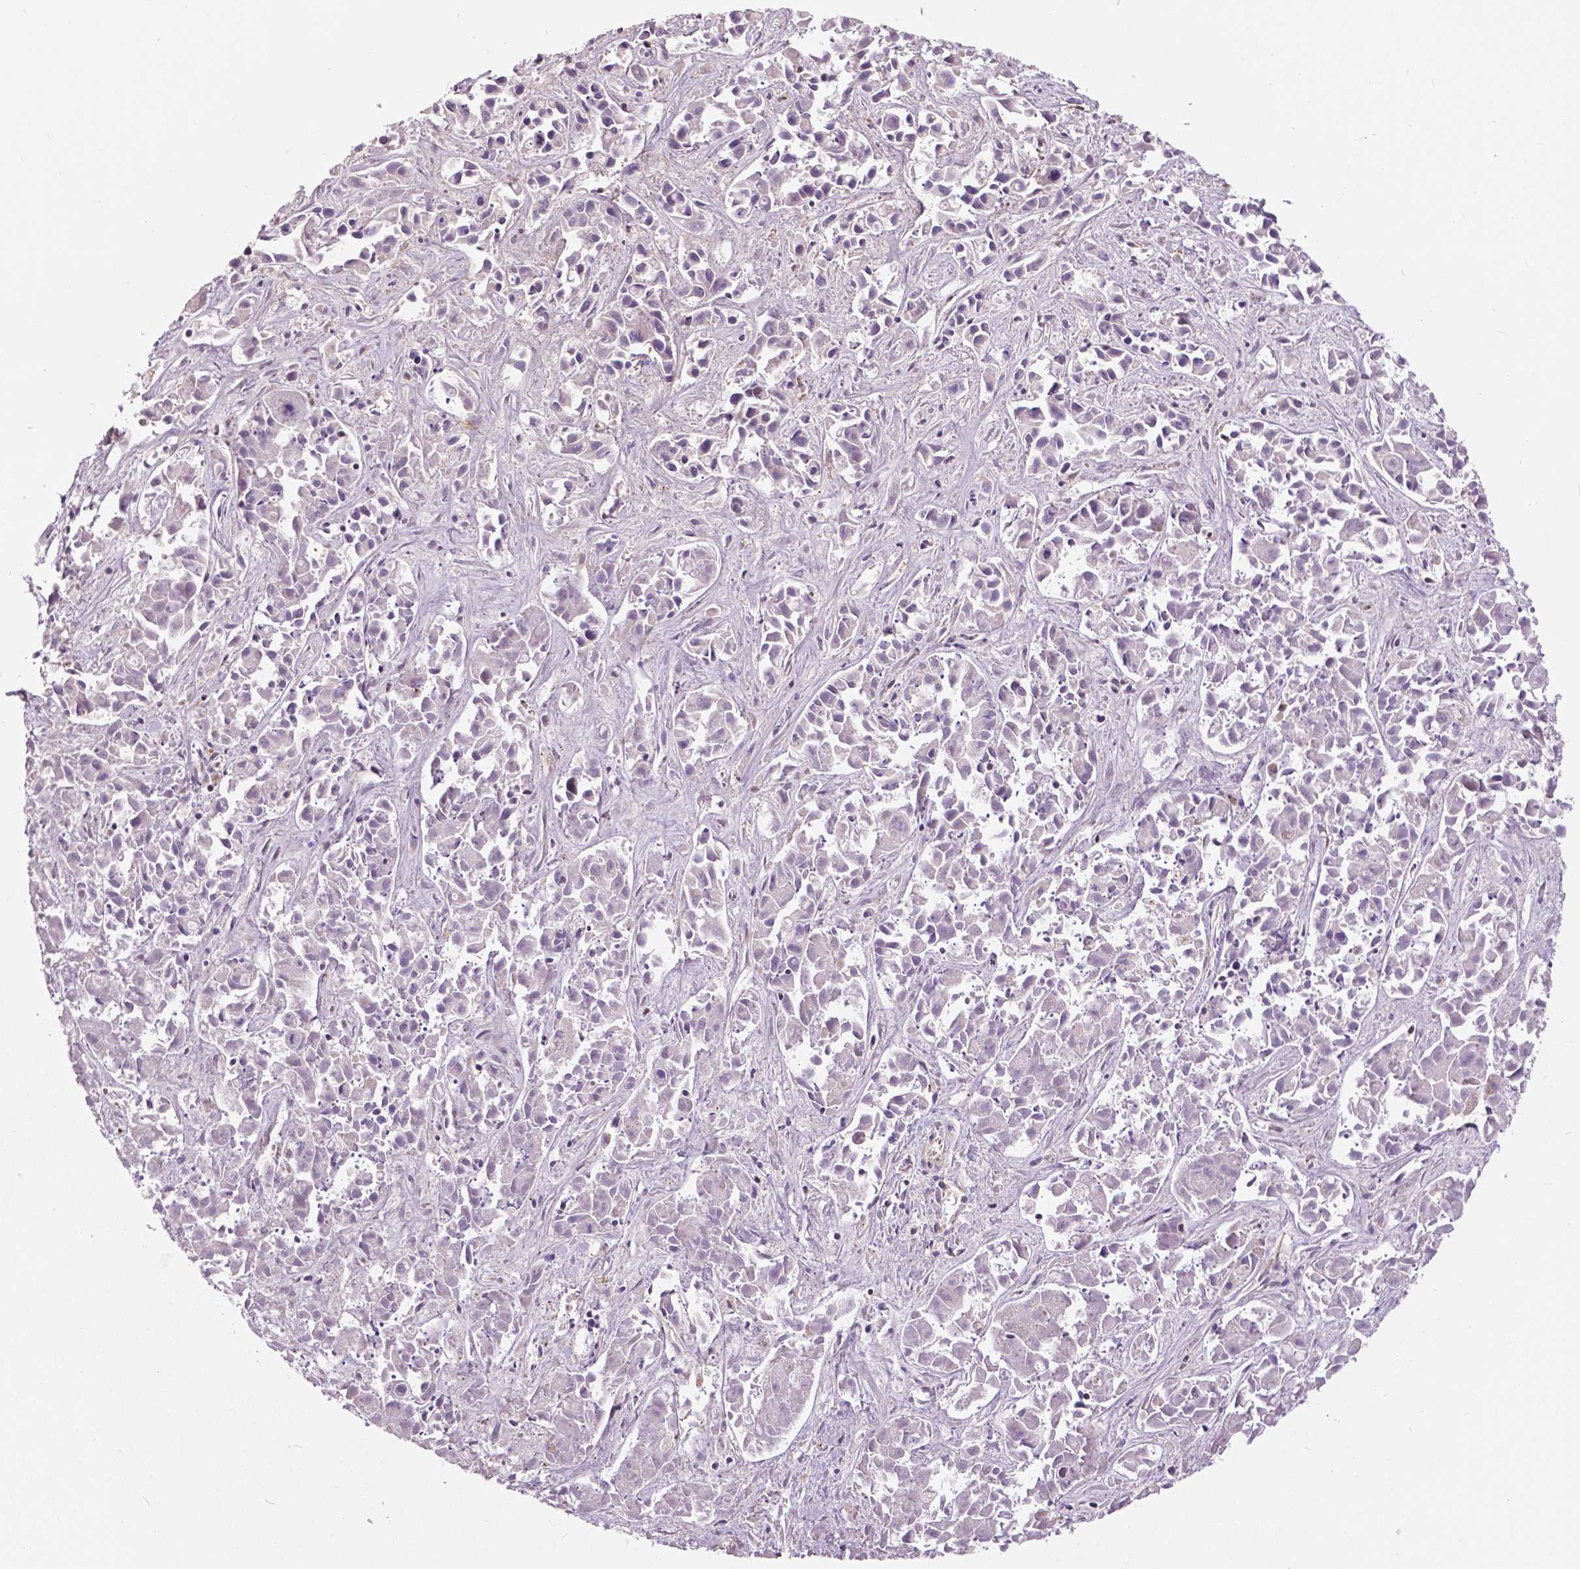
{"staining": {"intensity": "negative", "quantity": "none", "location": "none"}, "tissue": "liver cancer", "cell_type": "Tumor cells", "image_type": "cancer", "snomed": [{"axis": "morphology", "description": "Cholangiocarcinoma"}, {"axis": "topography", "description": "Liver"}], "caption": "High magnification brightfield microscopy of liver cancer stained with DAB (3,3'-diaminobenzidine) (brown) and counterstained with hematoxylin (blue): tumor cells show no significant positivity. (Brightfield microscopy of DAB (3,3'-diaminobenzidine) immunohistochemistry (IHC) at high magnification).", "gene": "ANXA13", "patient": {"sex": "female", "age": 81}}